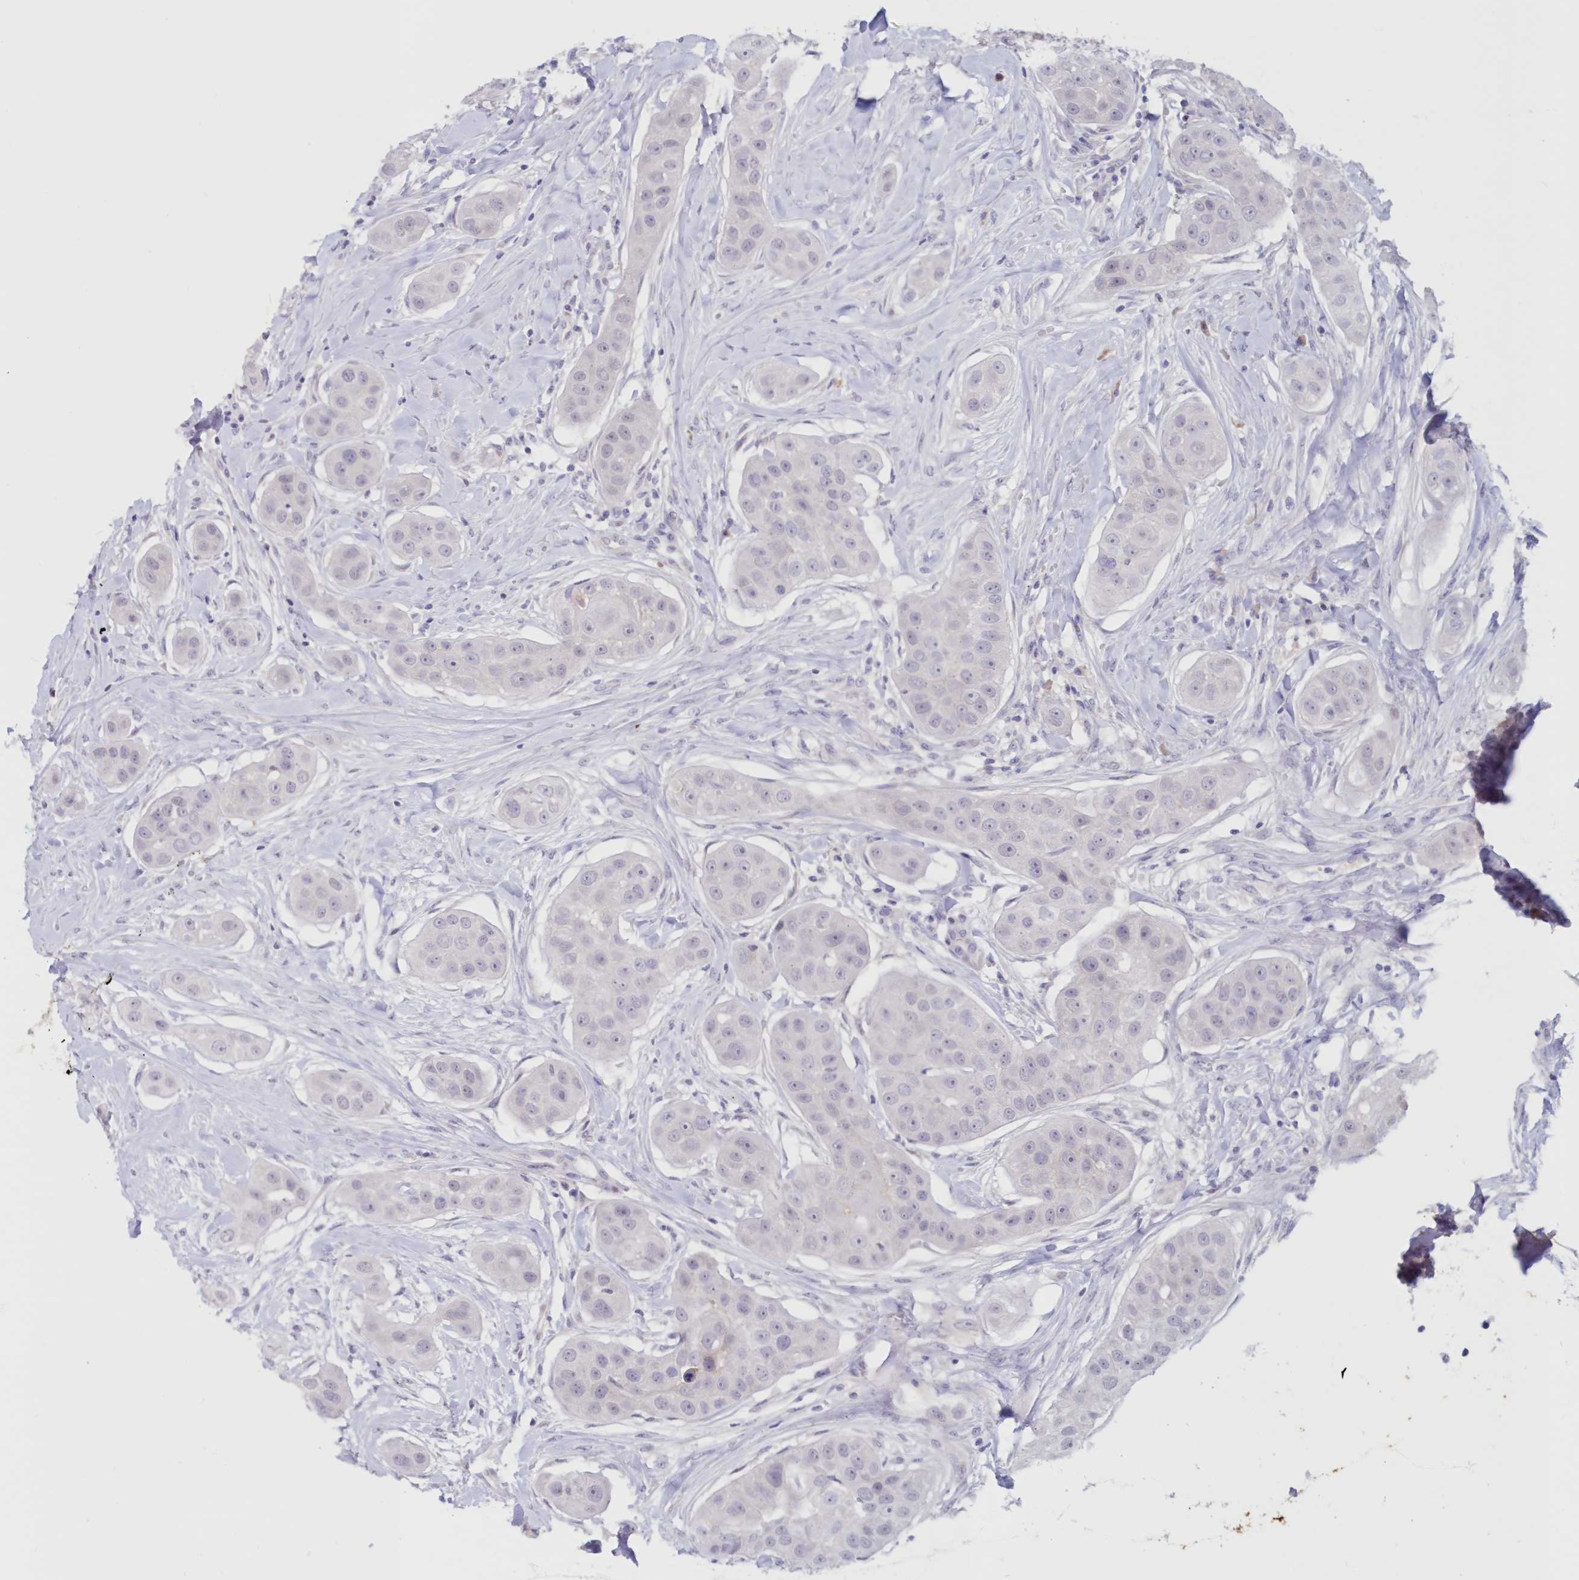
{"staining": {"intensity": "negative", "quantity": "none", "location": "none"}, "tissue": "head and neck cancer", "cell_type": "Tumor cells", "image_type": "cancer", "snomed": [{"axis": "morphology", "description": "Normal tissue, NOS"}, {"axis": "morphology", "description": "Squamous cell carcinoma, NOS"}, {"axis": "topography", "description": "Skeletal muscle"}, {"axis": "topography", "description": "Head-Neck"}], "caption": "This photomicrograph is of head and neck cancer stained with immunohistochemistry (IHC) to label a protein in brown with the nuclei are counter-stained blue. There is no expression in tumor cells.", "gene": "SNED1", "patient": {"sex": "male", "age": 51}}